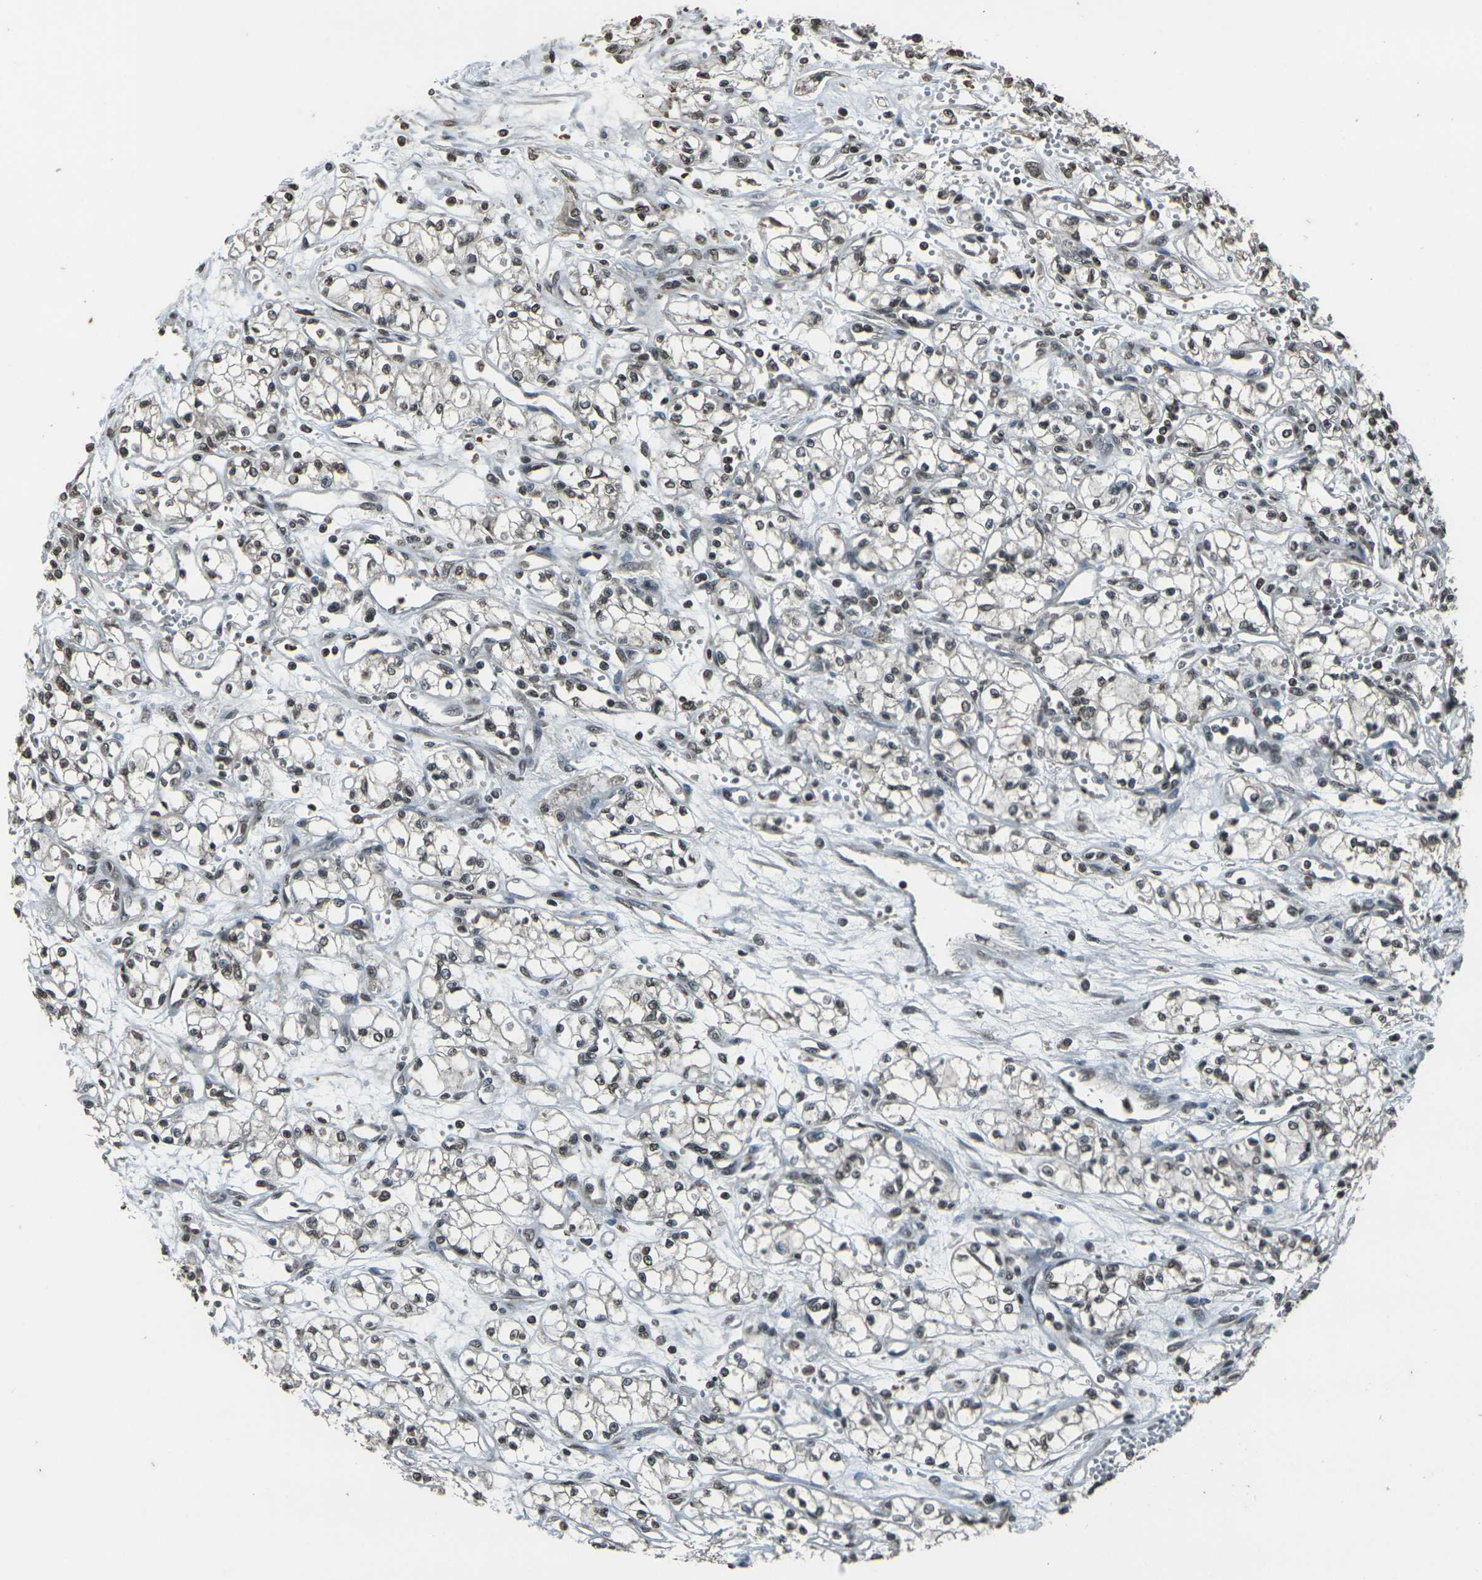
{"staining": {"intensity": "weak", "quantity": ">75%", "location": "nuclear"}, "tissue": "renal cancer", "cell_type": "Tumor cells", "image_type": "cancer", "snomed": [{"axis": "morphology", "description": "Normal tissue, NOS"}, {"axis": "morphology", "description": "Adenocarcinoma, NOS"}, {"axis": "topography", "description": "Kidney"}], "caption": "DAB immunohistochemical staining of renal cancer exhibits weak nuclear protein positivity in about >75% of tumor cells.", "gene": "PRPF8", "patient": {"sex": "male", "age": 59}}